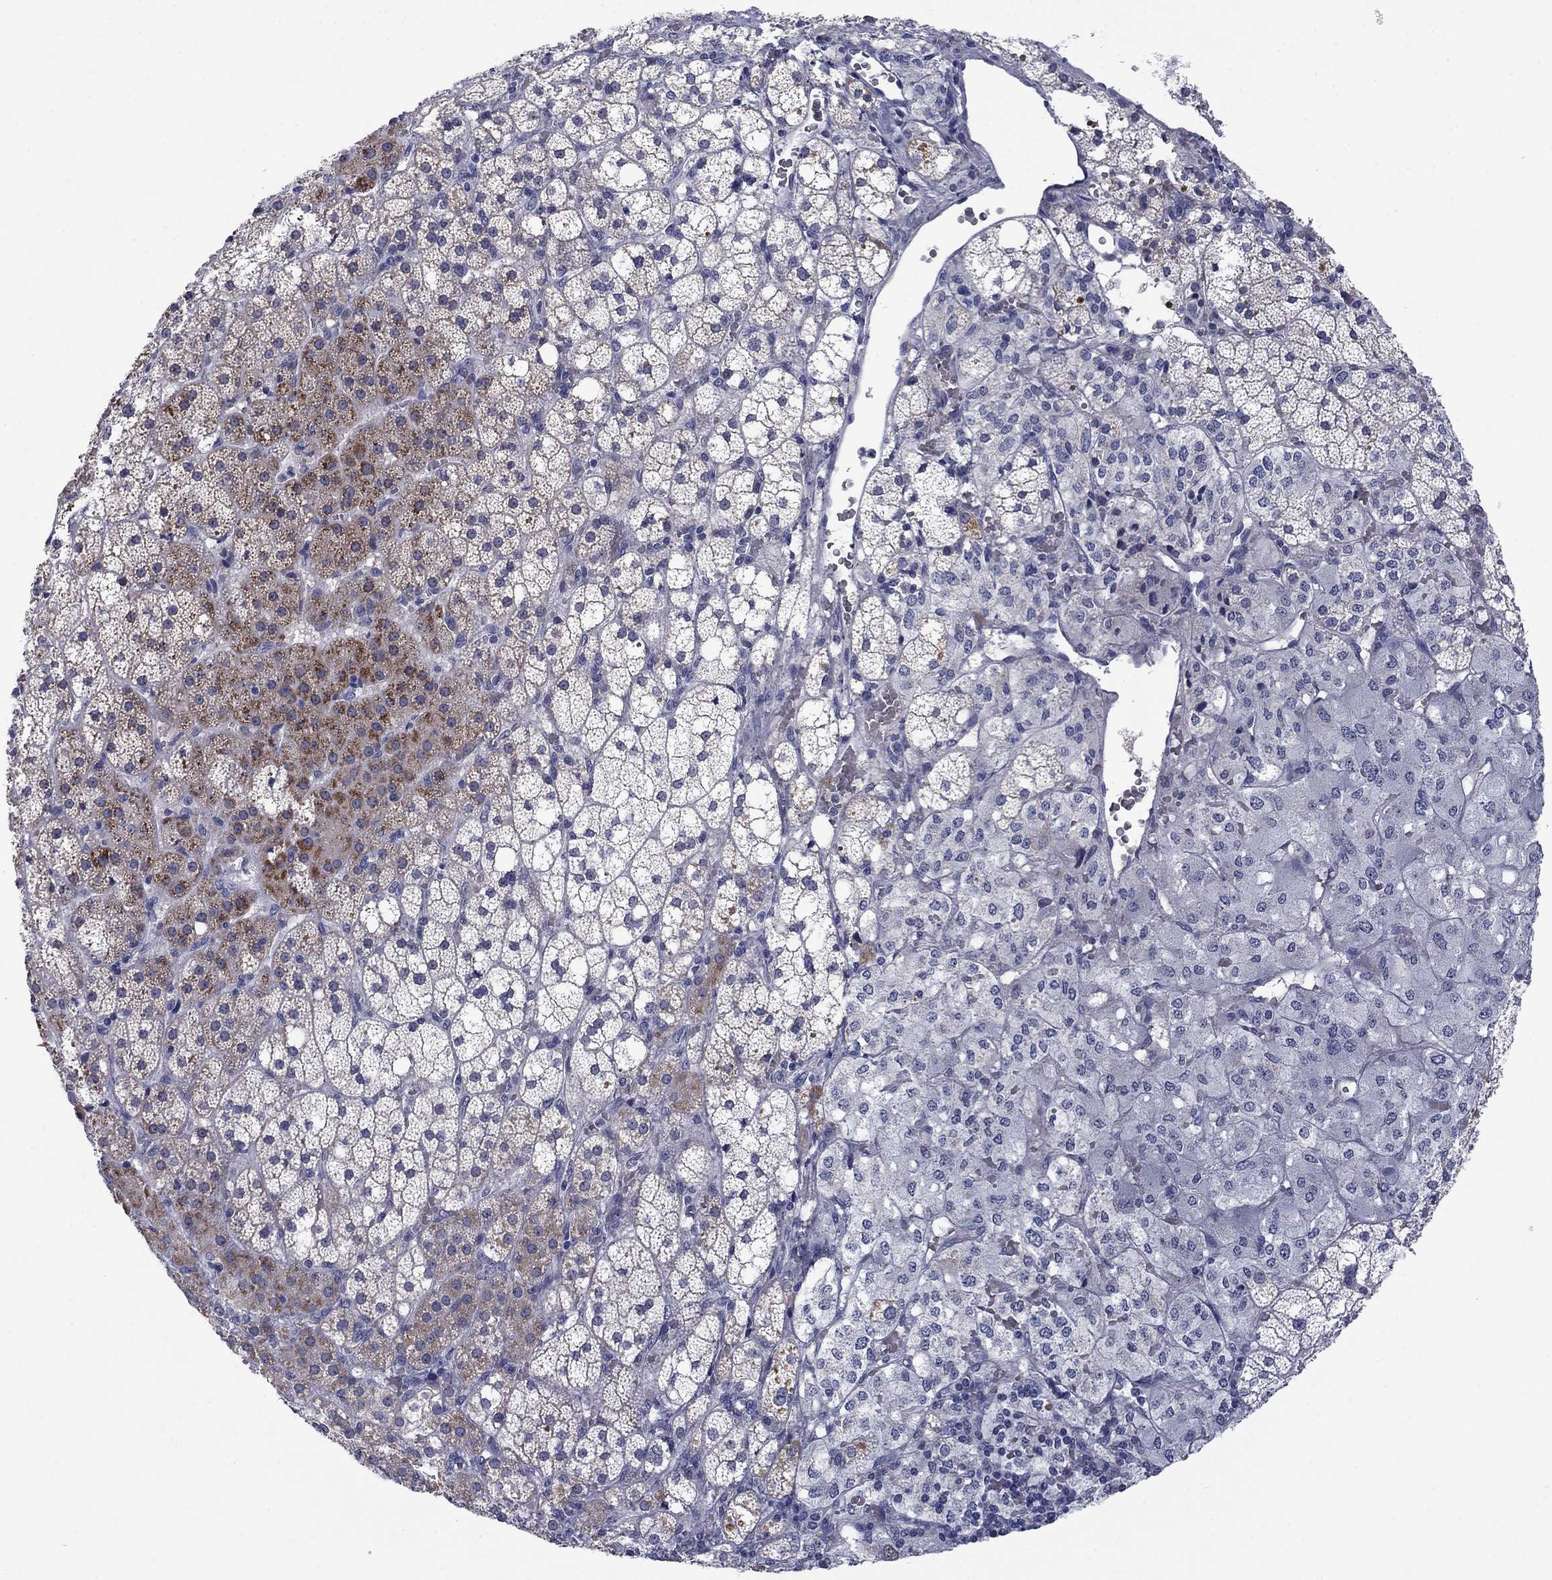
{"staining": {"intensity": "strong", "quantity": "<25%", "location": "cytoplasmic/membranous"}, "tissue": "adrenal gland", "cell_type": "Glandular cells", "image_type": "normal", "snomed": [{"axis": "morphology", "description": "Normal tissue, NOS"}, {"axis": "topography", "description": "Adrenal gland"}], "caption": "Strong cytoplasmic/membranous staining is identified in approximately <25% of glandular cells in normal adrenal gland.", "gene": "FRK", "patient": {"sex": "male", "age": 53}}